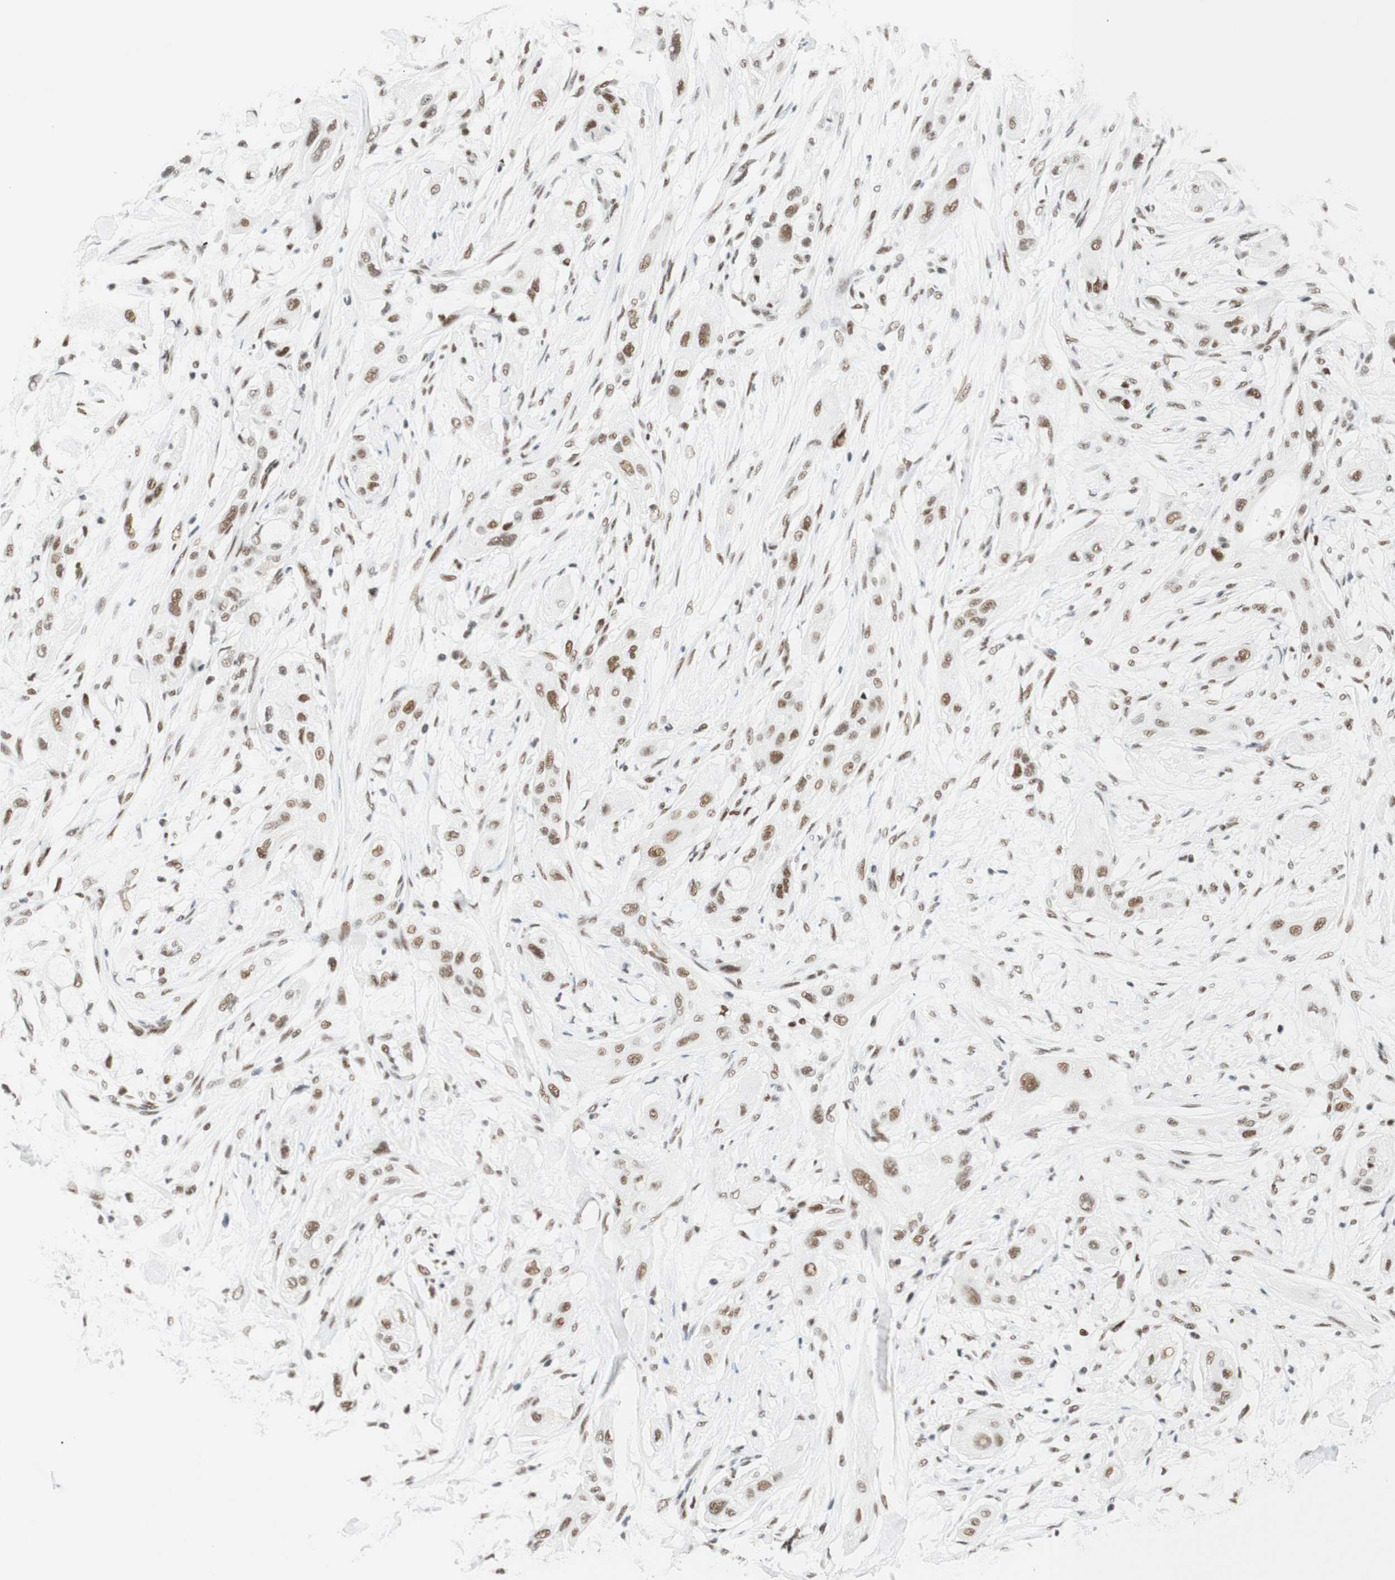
{"staining": {"intensity": "moderate", "quantity": "25%-75%", "location": "nuclear"}, "tissue": "lung cancer", "cell_type": "Tumor cells", "image_type": "cancer", "snomed": [{"axis": "morphology", "description": "Squamous cell carcinoma, NOS"}, {"axis": "topography", "description": "Lung"}], "caption": "High-power microscopy captured an immunohistochemistry (IHC) image of lung cancer (squamous cell carcinoma), revealing moderate nuclear expression in about 25%-75% of tumor cells.", "gene": "RNF20", "patient": {"sex": "female", "age": 47}}